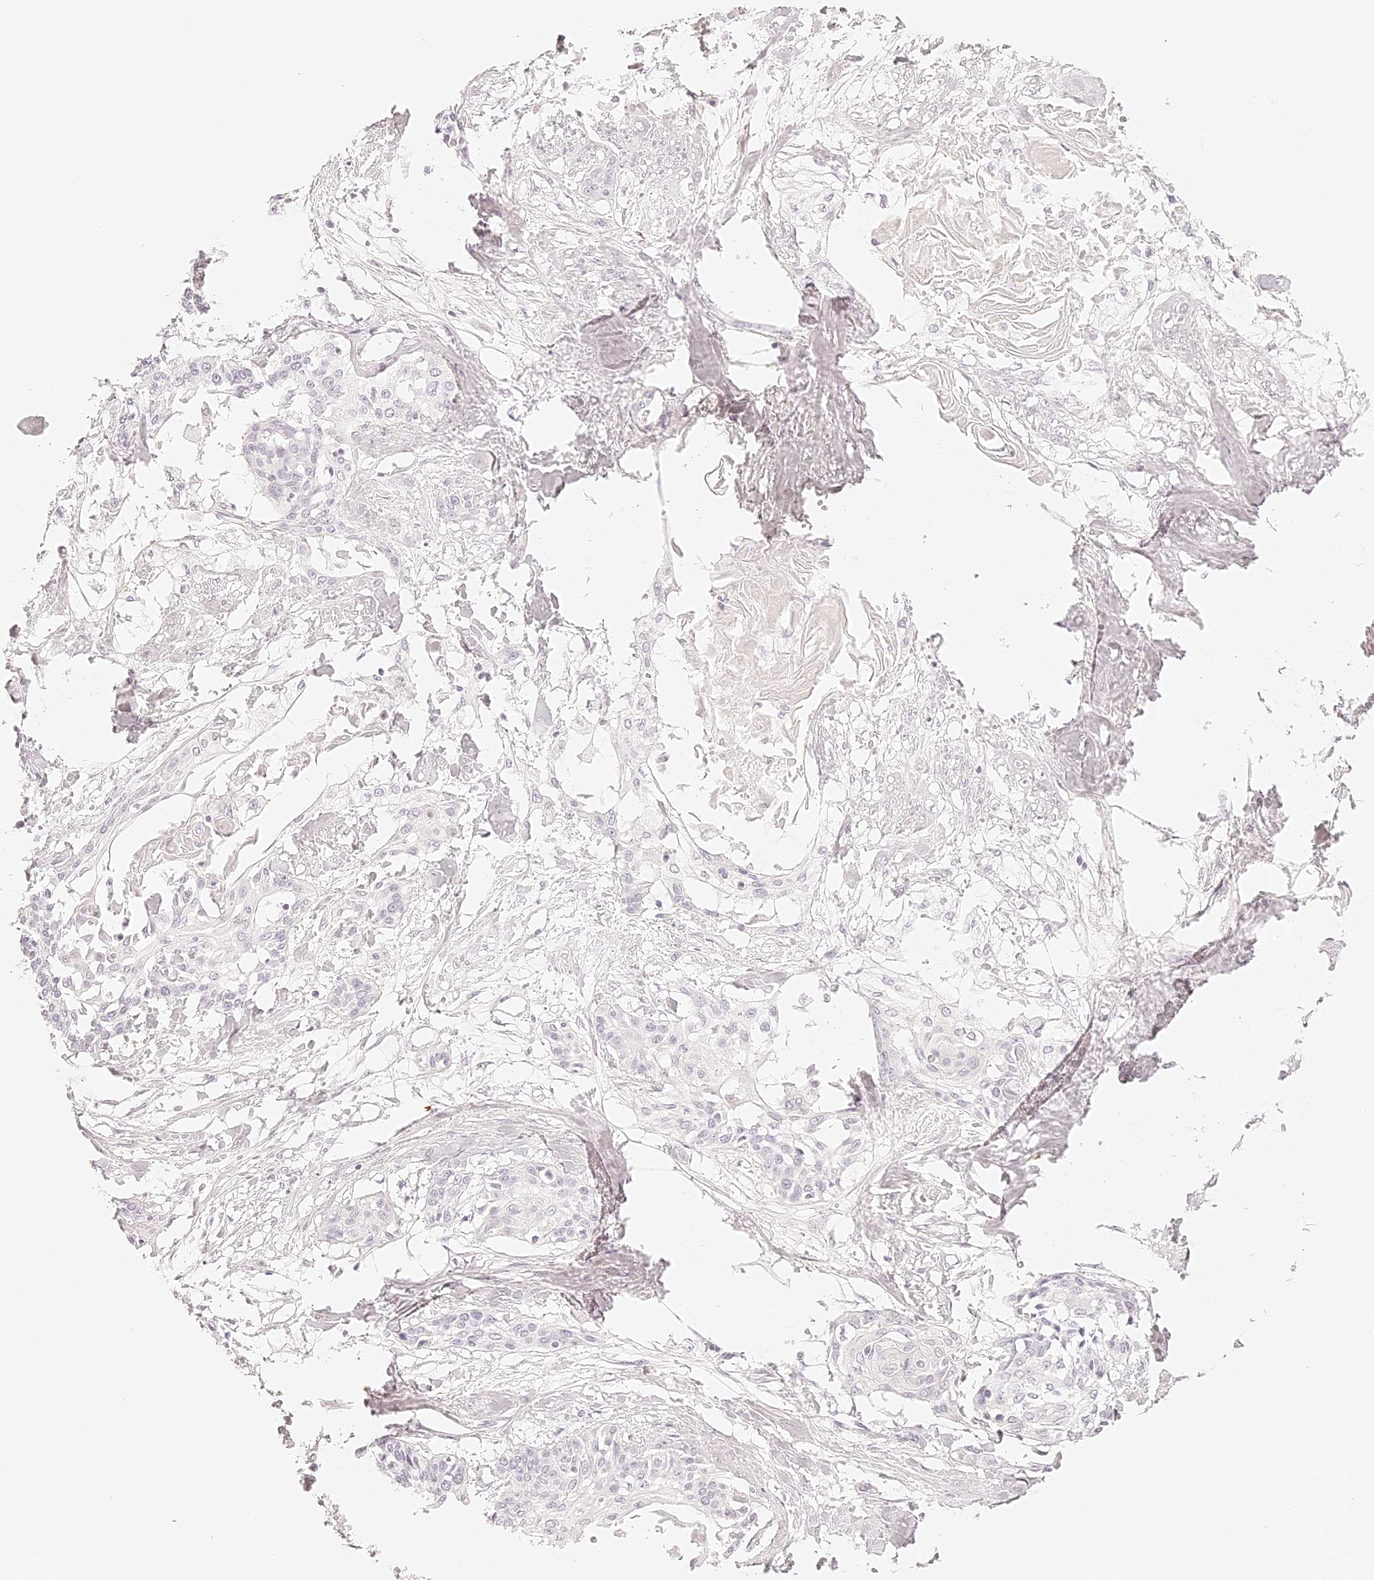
{"staining": {"intensity": "negative", "quantity": "none", "location": "none"}, "tissue": "cervical cancer", "cell_type": "Tumor cells", "image_type": "cancer", "snomed": [{"axis": "morphology", "description": "Squamous cell carcinoma, NOS"}, {"axis": "topography", "description": "Cervix"}], "caption": "This image is of cervical squamous cell carcinoma stained with IHC to label a protein in brown with the nuclei are counter-stained blue. There is no expression in tumor cells.", "gene": "TRIM45", "patient": {"sex": "female", "age": 57}}